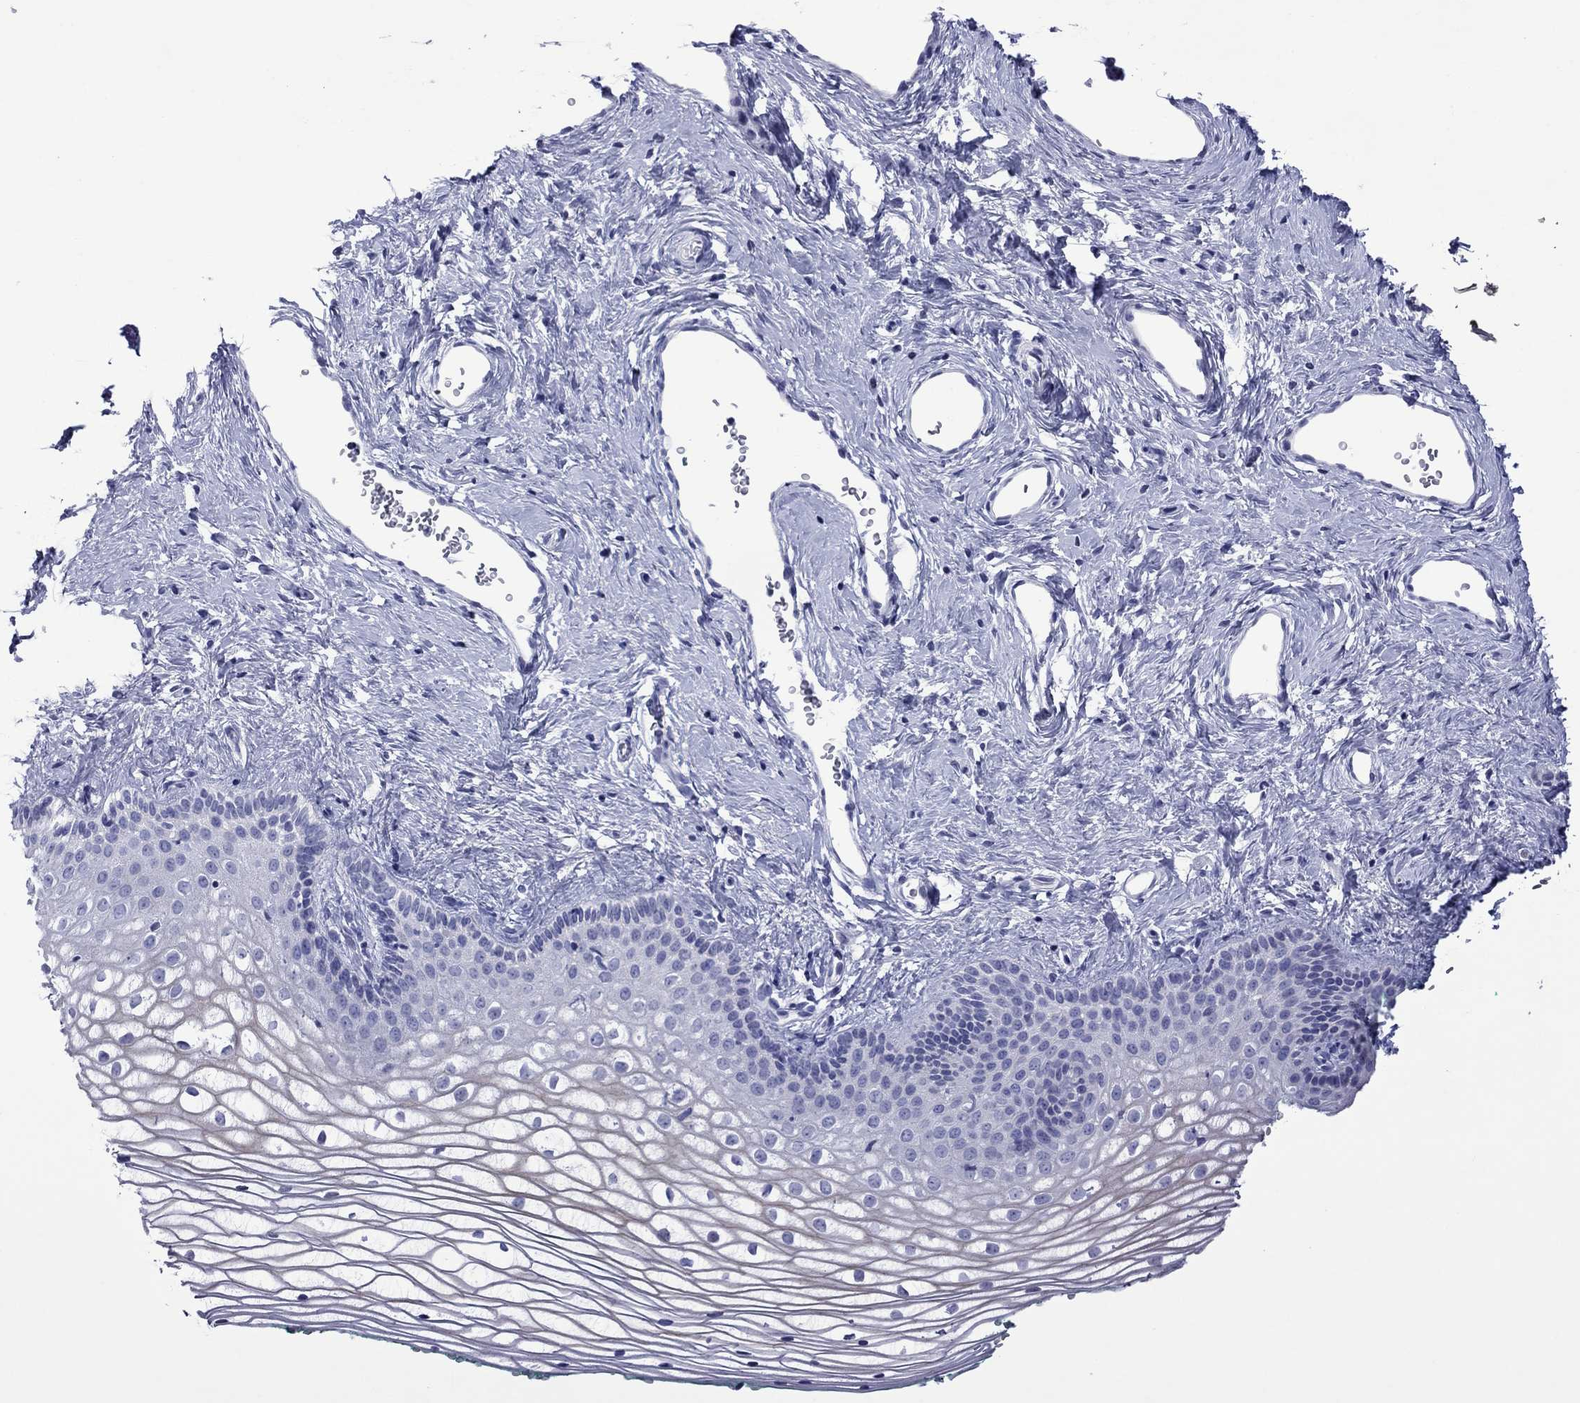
{"staining": {"intensity": "negative", "quantity": "none", "location": "none"}, "tissue": "vagina", "cell_type": "Squamous epithelial cells", "image_type": "normal", "snomed": [{"axis": "morphology", "description": "Normal tissue, NOS"}, {"axis": "topography", "description": "Vagina"}], "caption": "Squamous epithelial cells show no significant protein staining in benign vagina. The staining is performed using DAB (3,3'-diaminobenzidine) brown chromogen with nuclei counter-stained in using hematoxylin.", "gene": "PIWIL1", "patient": {"sex": "female", "age": 36}}